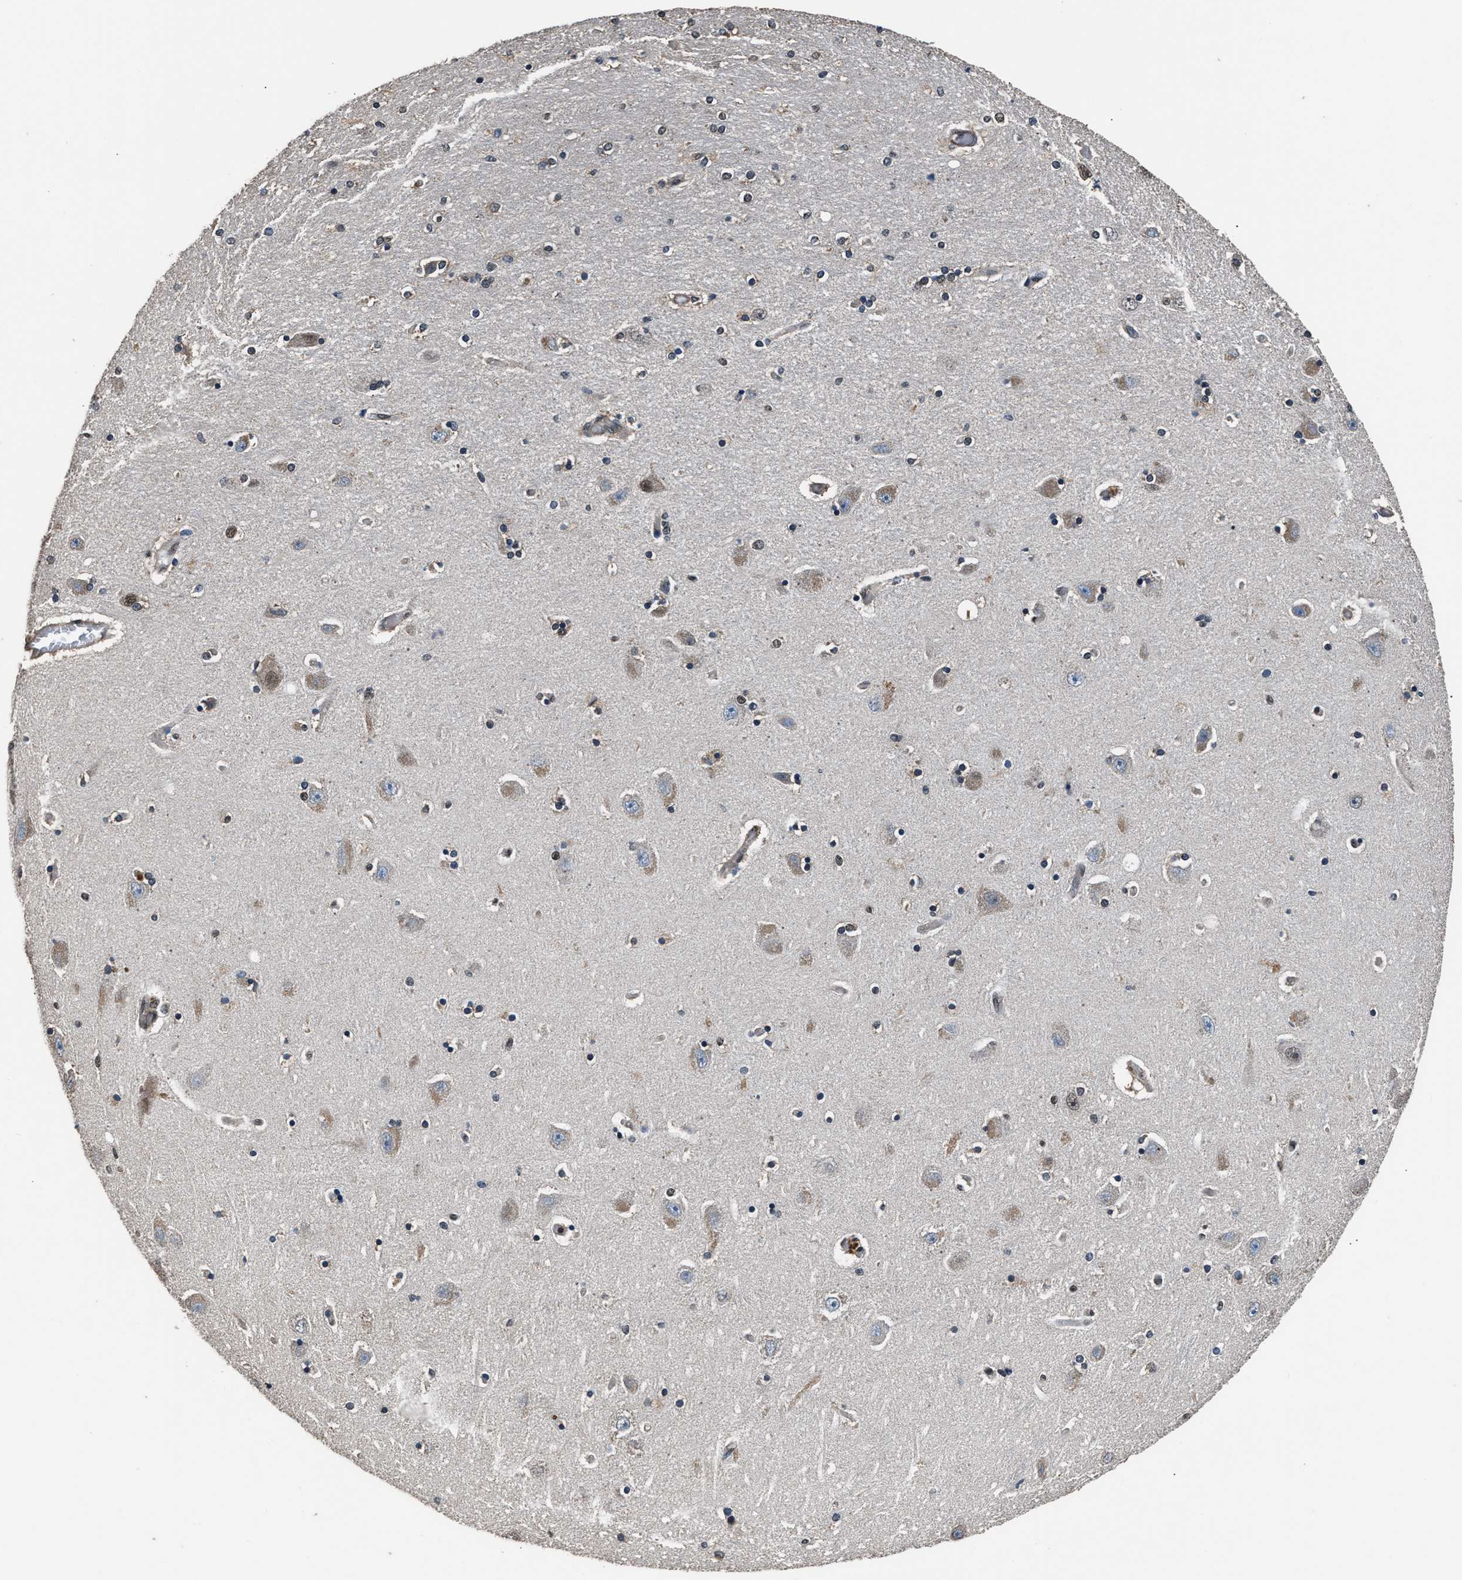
{"staining": {"intensity": "weak", "quantity": ">75%", "location": "cytoplasmic/membranous"}, "tissue": "hippocampus", "cell_type": "Glial cells", "image_type": "normal", "snomed": [{"axis": "morphology", "description": "Normal tissue, NOS"}, {"axis": "topography", "description": "Hippocampus"}], "caption": "IHC (DAB (3,3'-diaminobenzidine)) staining of benign human hippocampus demonstrates weak cytoplasmic/membranous protein staining in approximately >75% of glial cells.", "gene": "DFFA", "patient": {"sex": "female", "age": 54}}